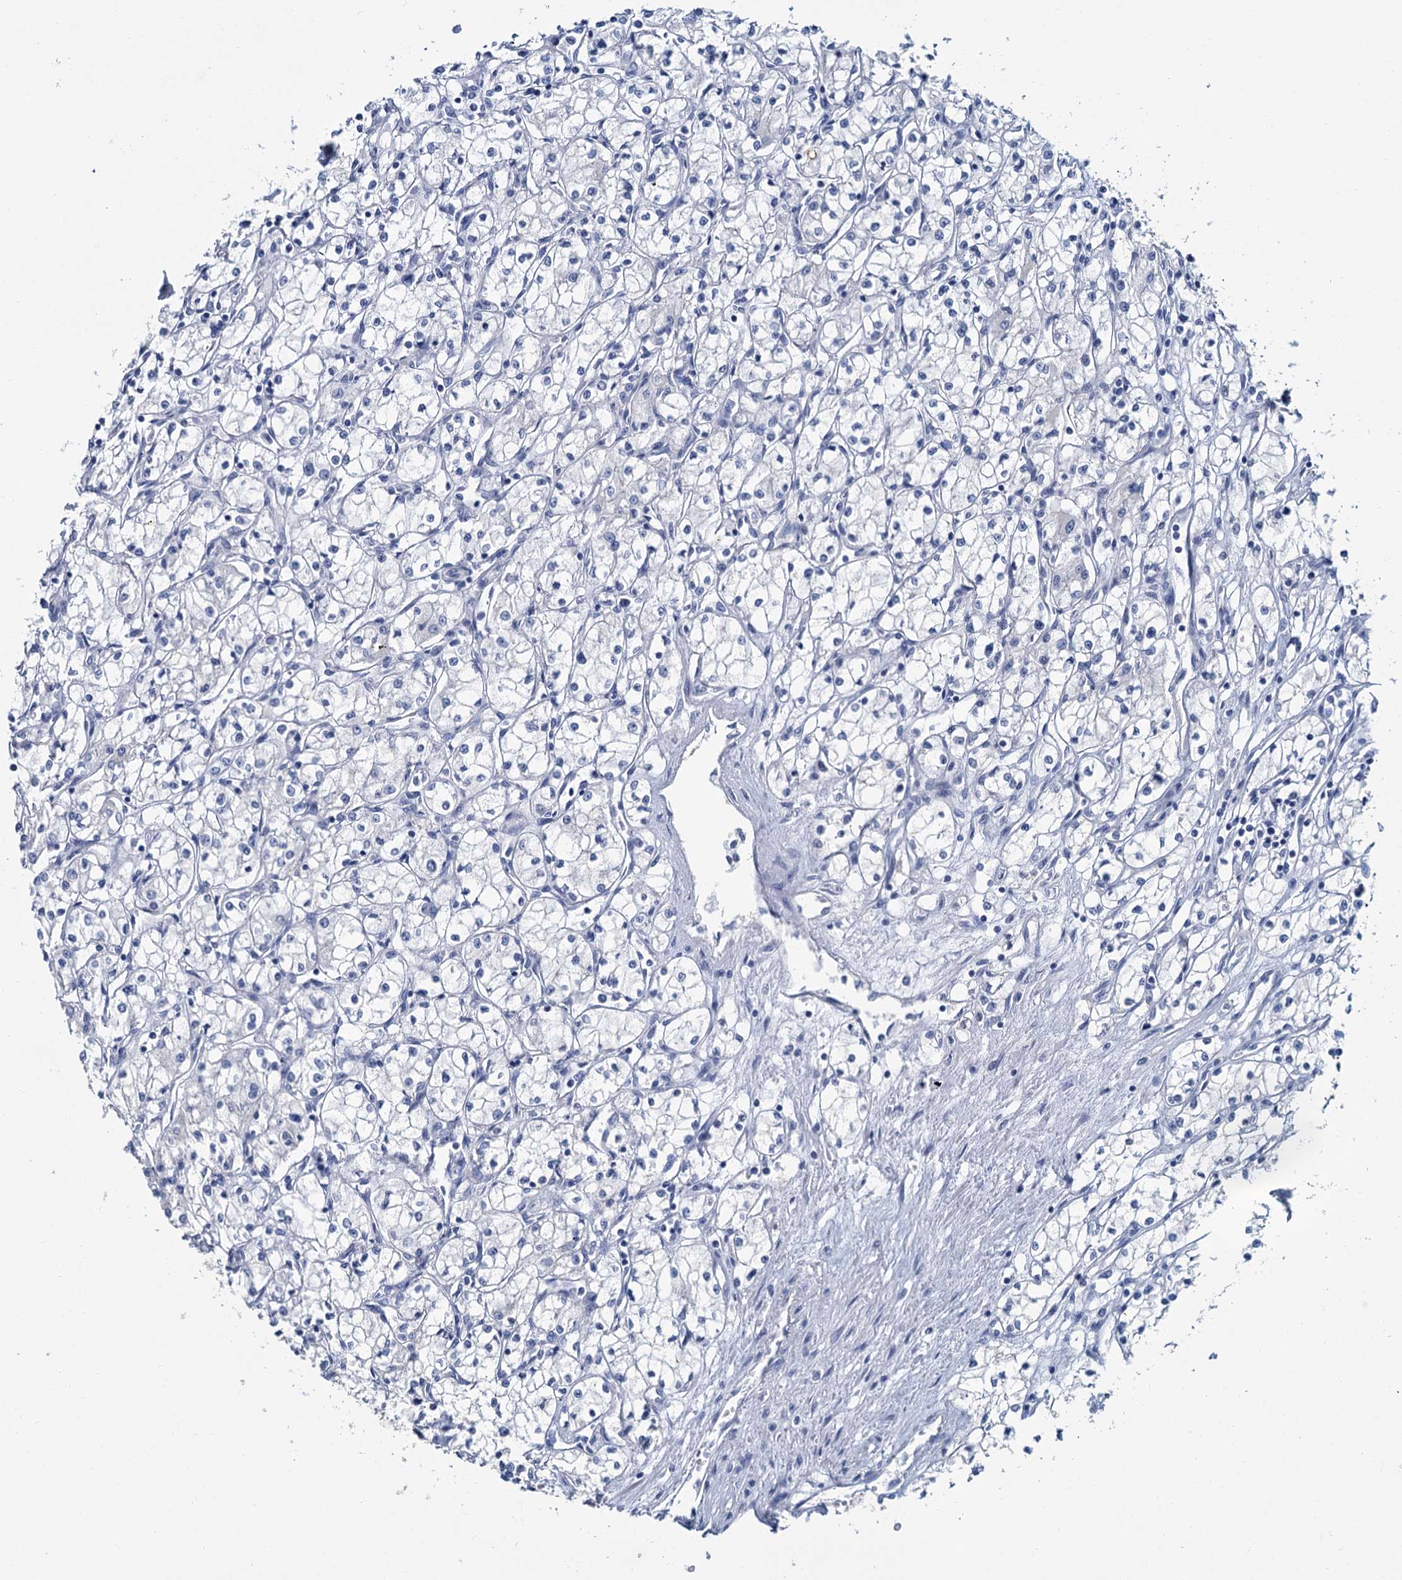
{"staining": {"intensity": "negative", "quantity": "none", "location": "none"}, "tissue": "renal cancer", "cell_type": "Tumor cells", "image_type": "cancer", "snomed": [{"axis": "morphology", "description": "Adenocarcinoma, NOS"}, {"axis": "topography", "description": "Kidney"}], "caption": "Photomicrograph shows no protein positivity in tumor cells of renal cancer tissue.", "gene": "SNCB", "patient": {"sex": "male", "age": 59}}